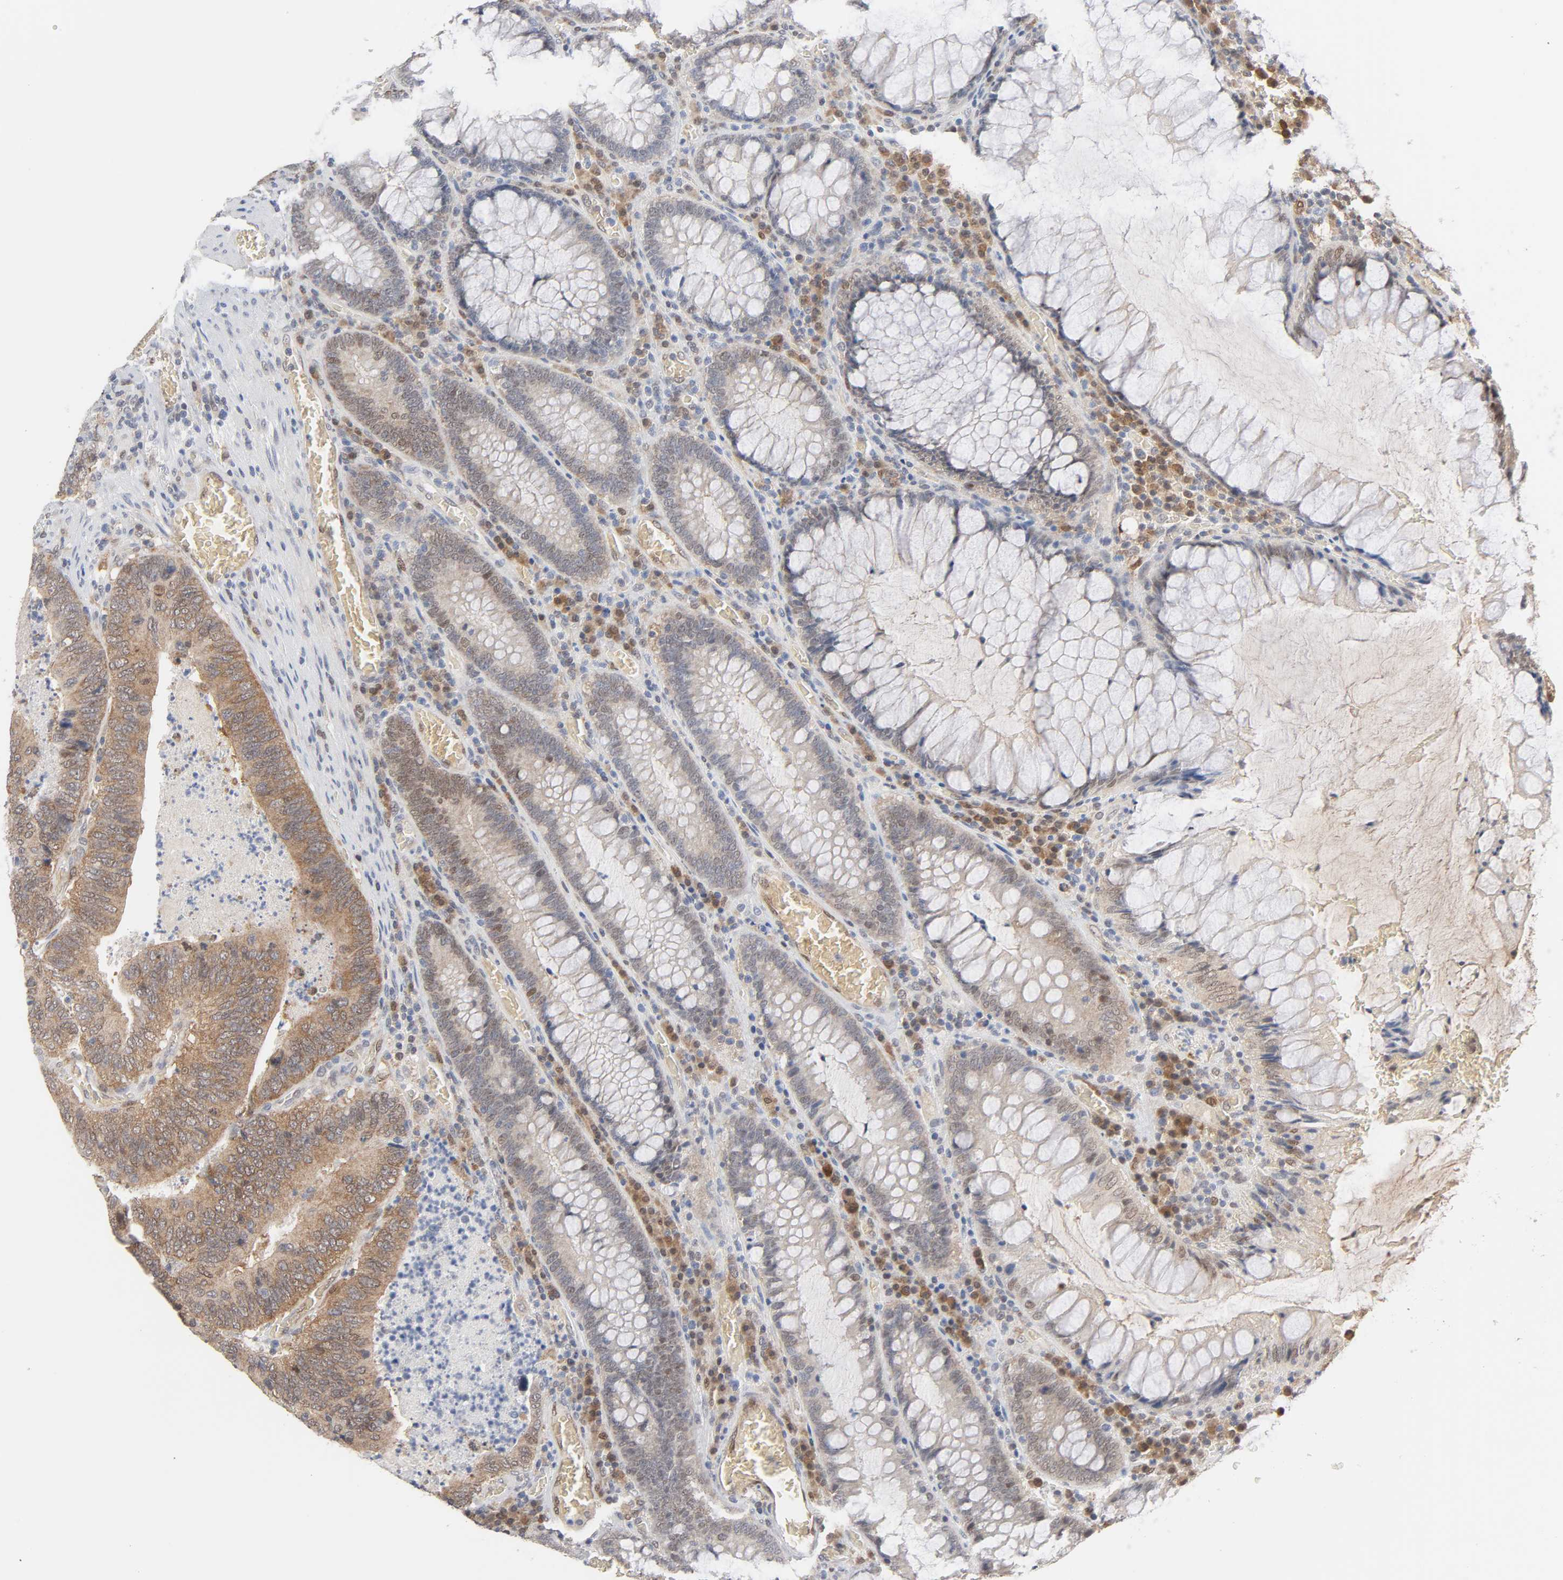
{"staining": {"intensity": "weak", "quantity": ">75%", "location": "cytoplasmic/membranous"}, "tissue": "colorectal cancer", "cell_type": "Tumor cells", "image_type": "cancer", "snomed": [{"axis": "morphology", "description": "Adenocarcinoma, NOS"}, {"axis": "topography", "description": "Colon"}], "caption": "Immunohistochemistry (DAB) staining of colorectal adenocarcinoma exhibits weak cytoplasmic/membranous protein expression in approximately >75% of tumor cells.", "gene": "PRDX1", "patient": {"sex": "male", "age": 72}}